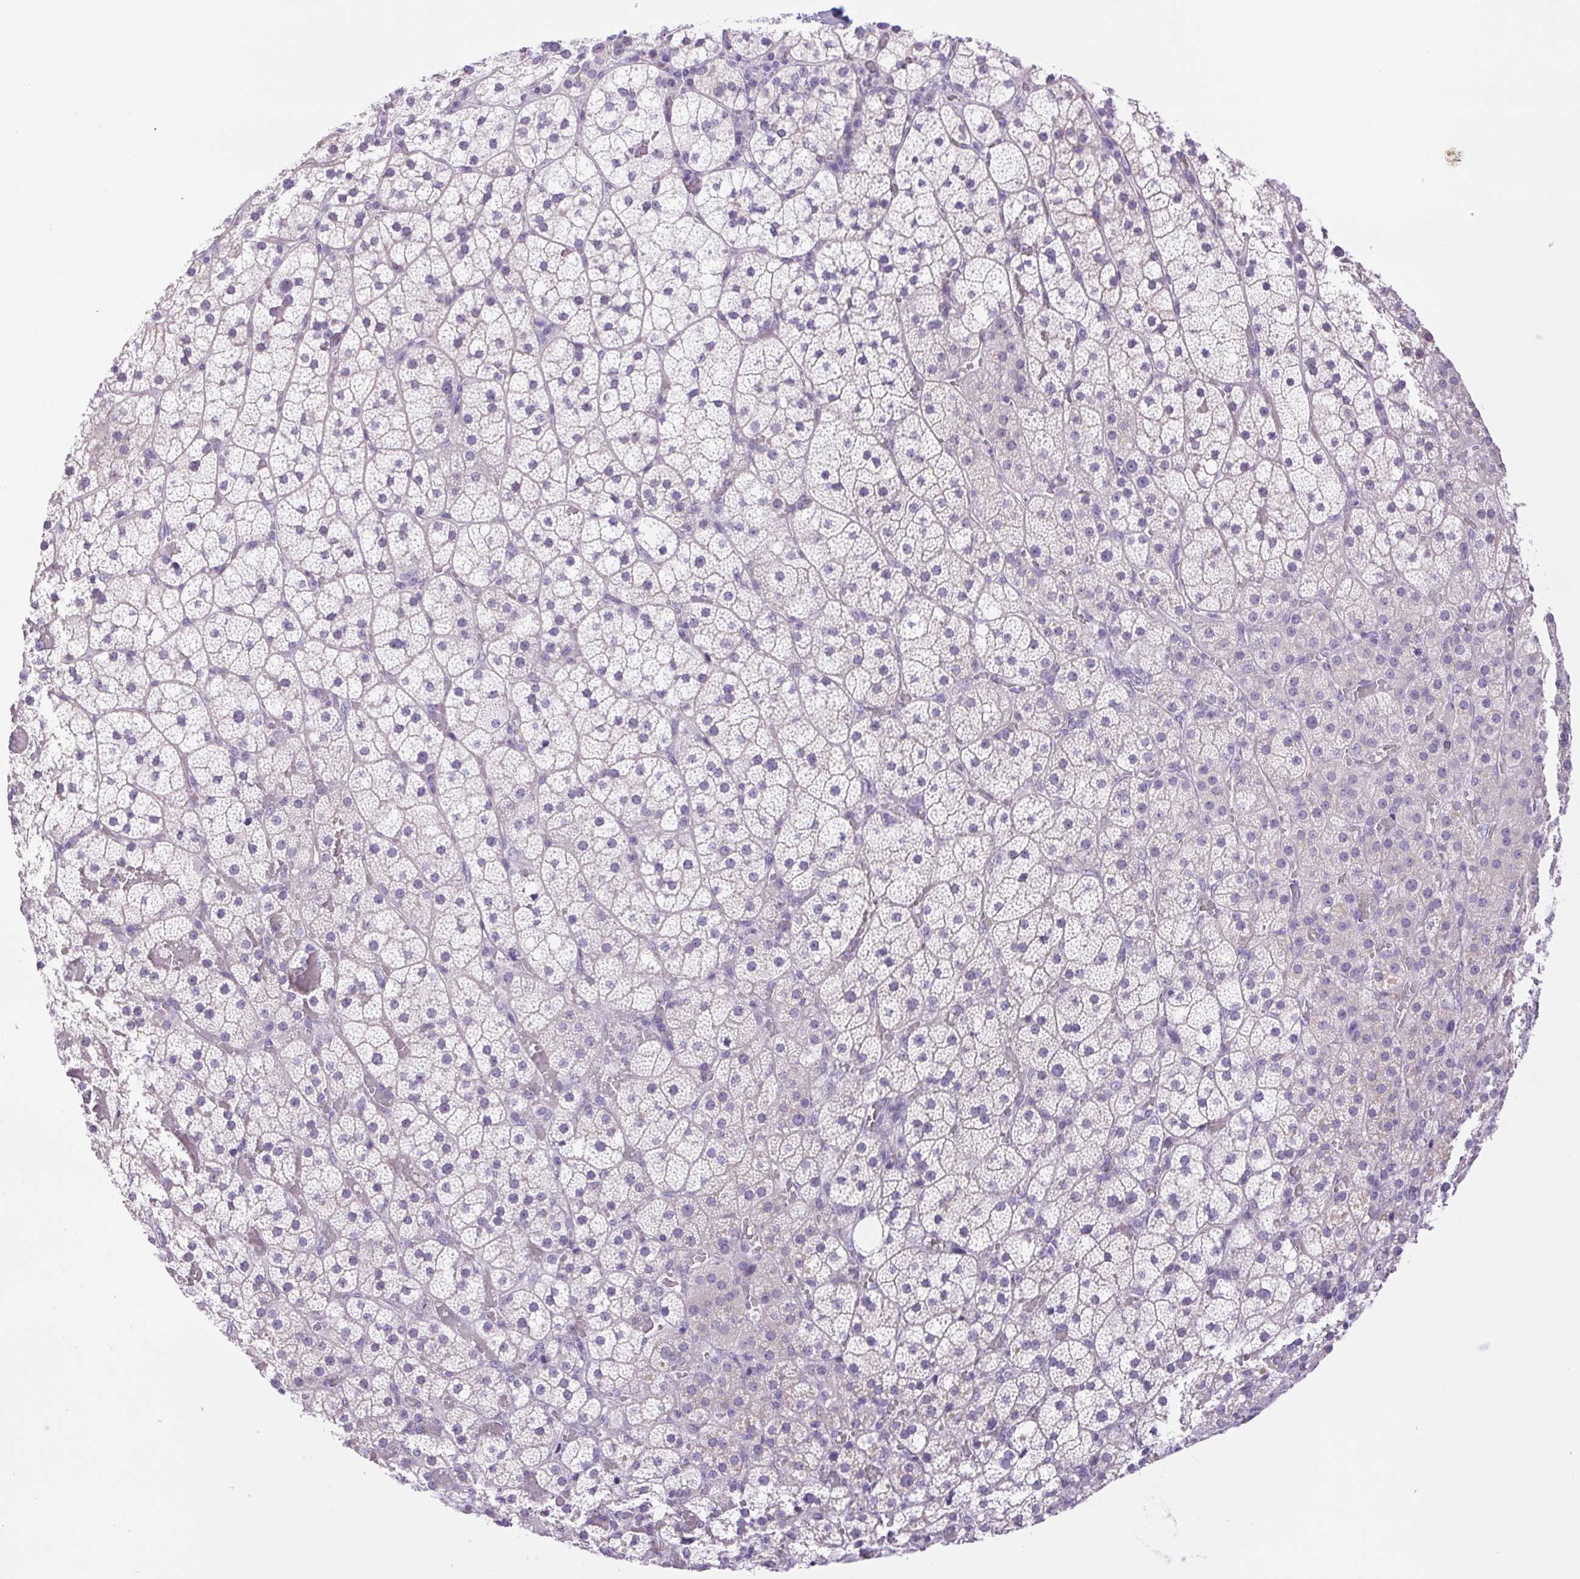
{"staining": {"intensity": "negative", "quantity": "none", "location": "none"}, "tissue": "adrenal gland", "cell_type": "Glandular cells", "image_type": "normal", "snomed": [{"axis": "morphology", "description": "Normal tissue, NOS"}, {"axis": "topography", "description": "Adrenal gland"}], "caption": "The photomicrograph shows no significant staining in glandular cells of adrenal gland. The staining was performed using DAB to visualize the protein expression in brown, while the nuclei were stained in blue with hematoxylin (Magnification: 20x).", "gene": "CDSN", "patient": {"sex": "male", "age": 53}}